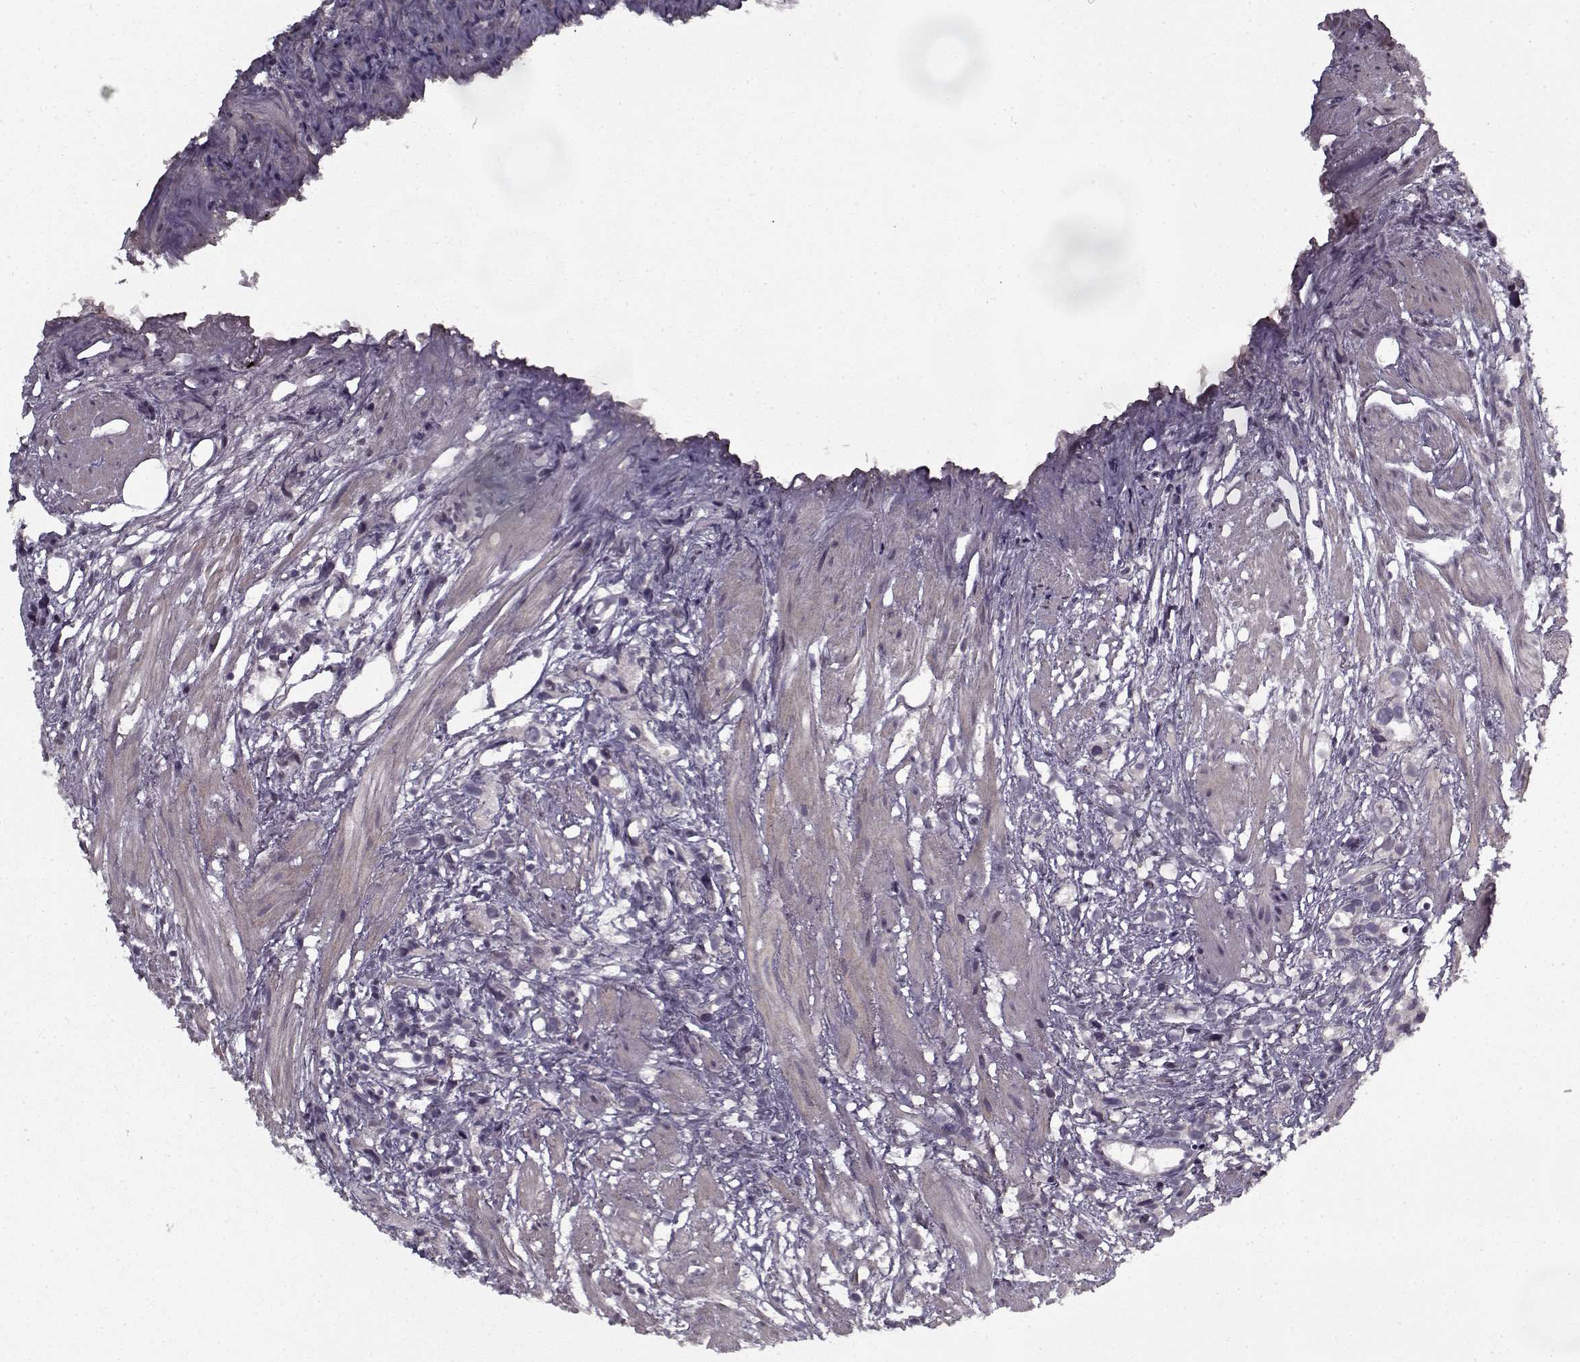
{"staining": {"intensity": "negative", "quantity": "none", "location": "none"}, "tissue": "prostate cancer", "cell_type": "Tumor cells", "image_type": "cancer", "snomed": [{"axis": "morphology", "description": "Adenocarcinoma, High grade"}, {"axis": "topography", "description": "Prostate"}], "caption": "Human high-grade adenocarcinoma (prostate) stained for a protein using immunohistochemistry reveals no expression in tumor cells.", "gene": "LAMA2", "patient": {"sex": "male", "age": 68}}